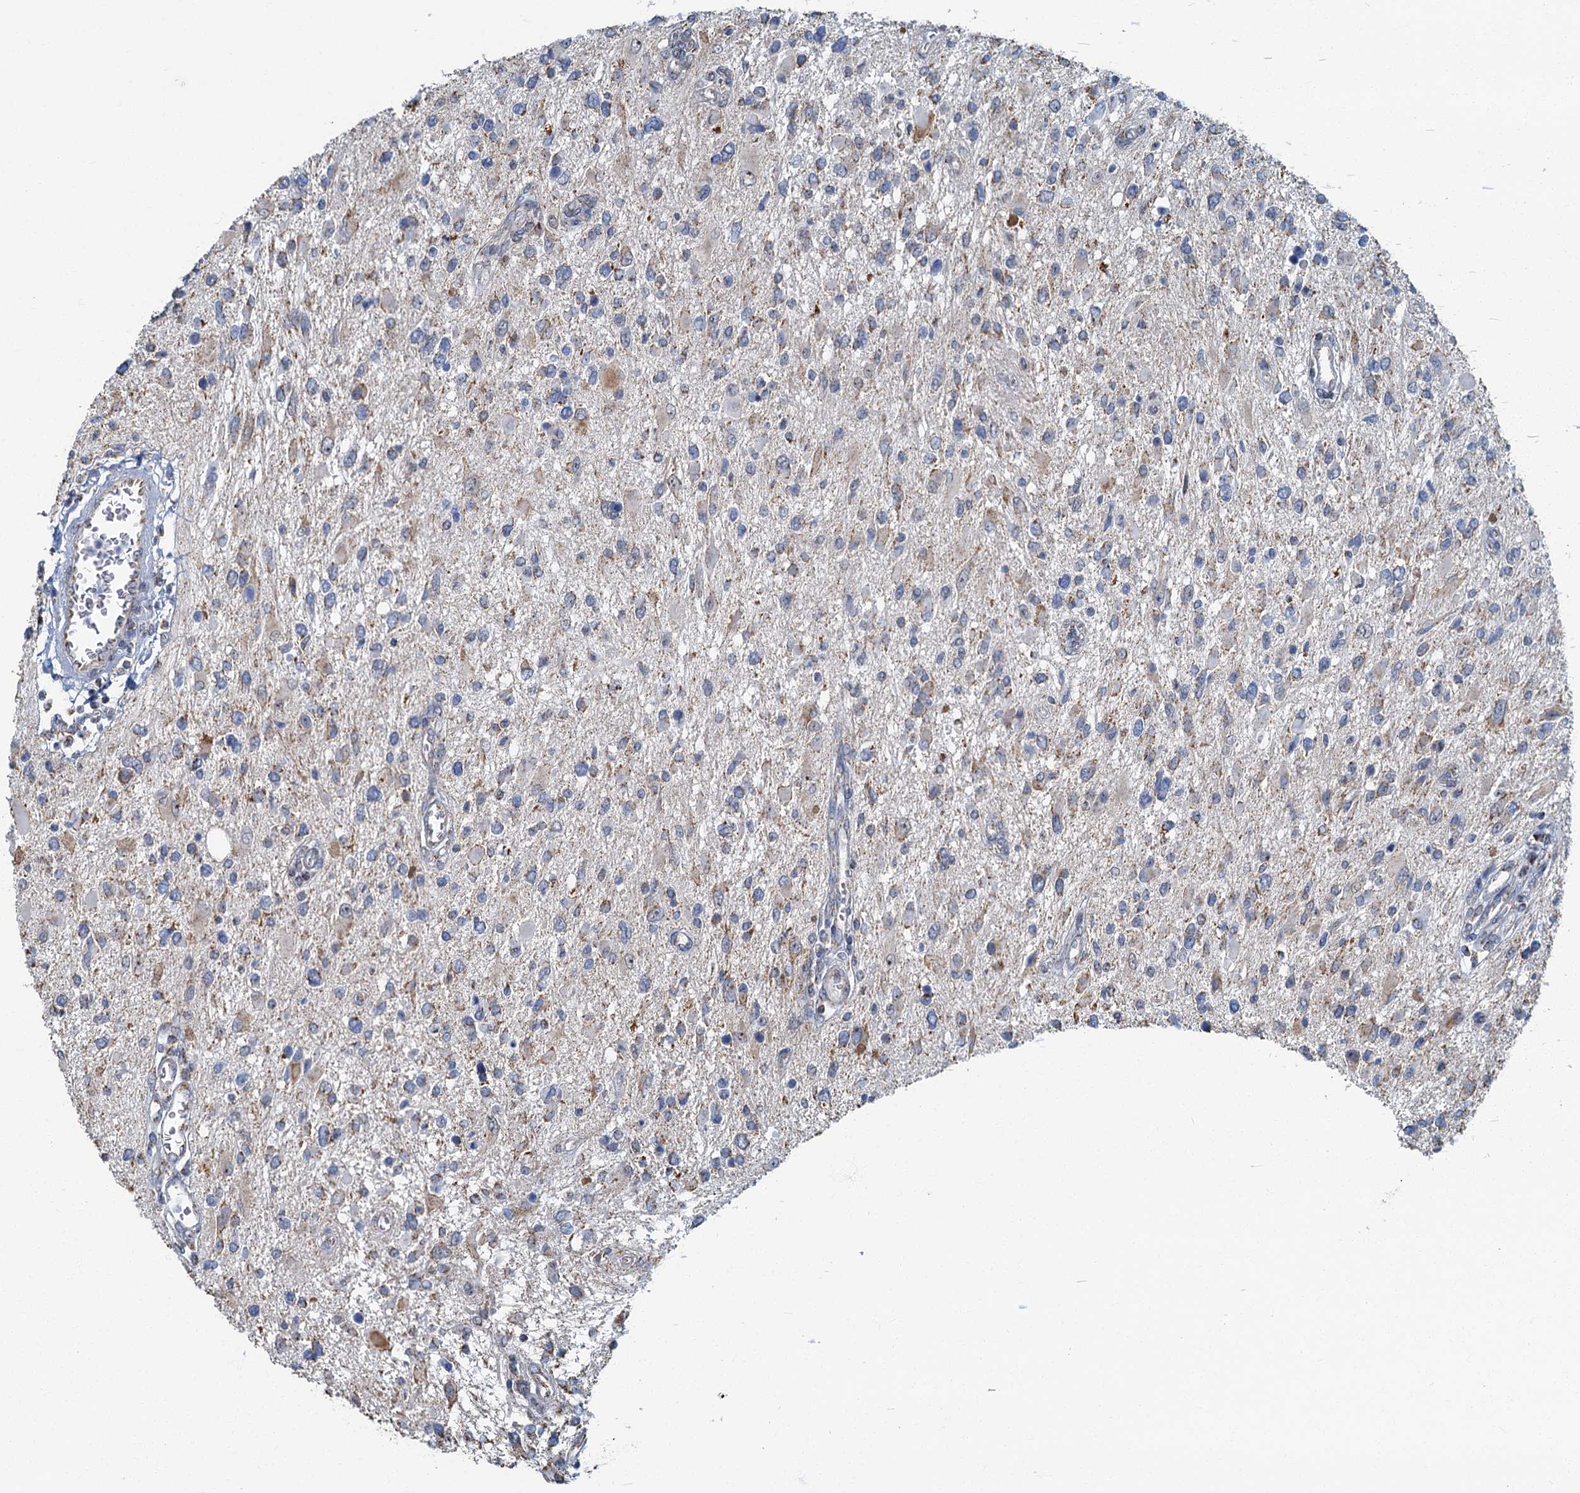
{"staining": {"intensity": "weak", "quantity": "<25%", "location": "cytoplasmic/membranous"}, "tissue": "glioma", "cell_type": "Tumor cells", "image_type": "cancer", "snomed": [{"axis": "morphology", "description": "Glioma, malignant, High grade"}, {"axis": "topography", "description": "Brain"}], "caption": "There is no significant expression in tumor cells of malignant high-grade glioma.", "gene": "RAD9B", "patient": {"sex": "male", "age": 53}}